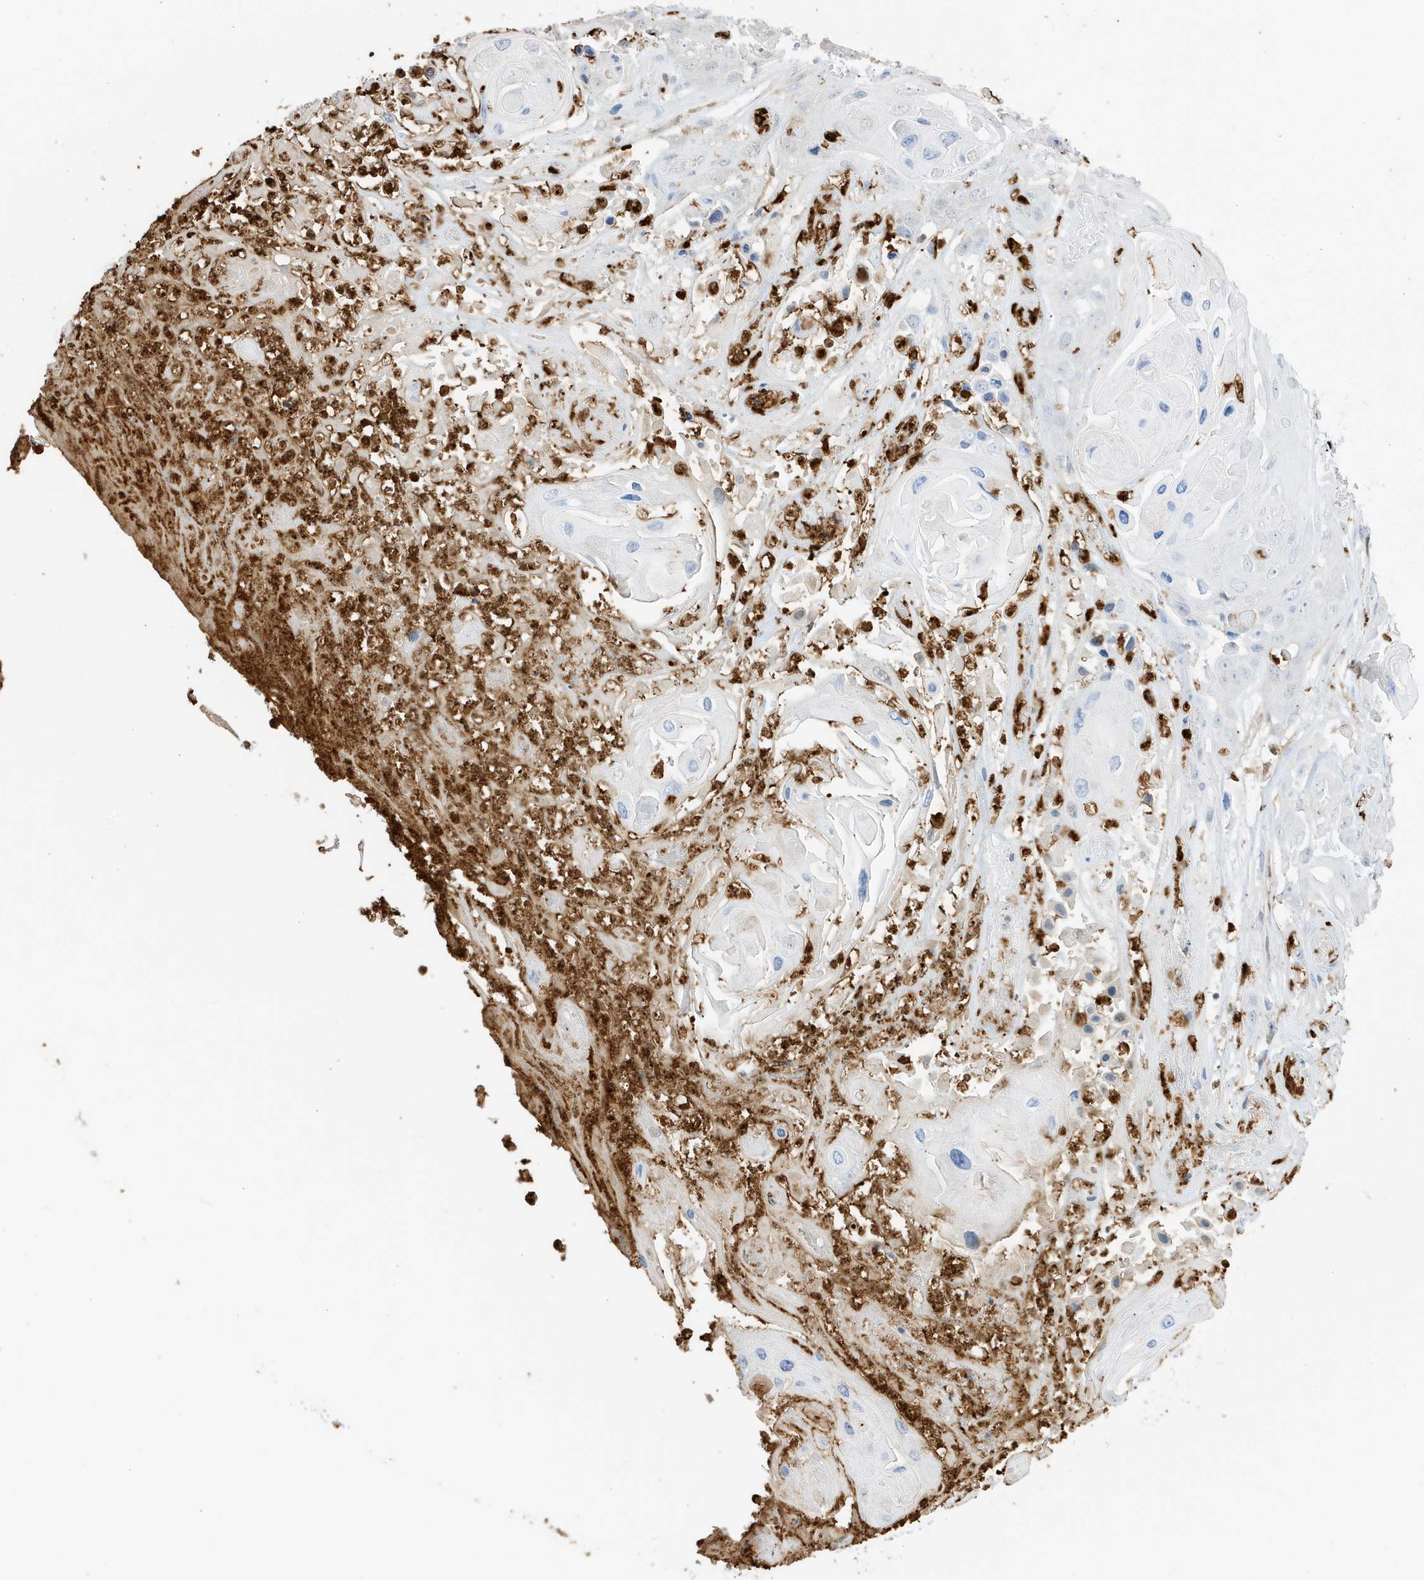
{"staining": {"intensity": "negative", "quantity": "none", "location": "none"}, "tissue": "skin cancer", "cell_type": "Tumor cells", "image_type": "cancer", "snomed": [{"axis": "morphology", "description": "Squamous cell carcinoma, NOS"}, {"axis": "topography", "description": "Skin"}], "caption": "IHC photomicrograph of neoplastic tissue: human skin squamous cell carcinoma stained with DAB (3,3'-diaminobenzidine) exhibits no significant protein staining in tumor cells.", "gene": "GCA", "patient": {"sex": "male", "age": 55}}